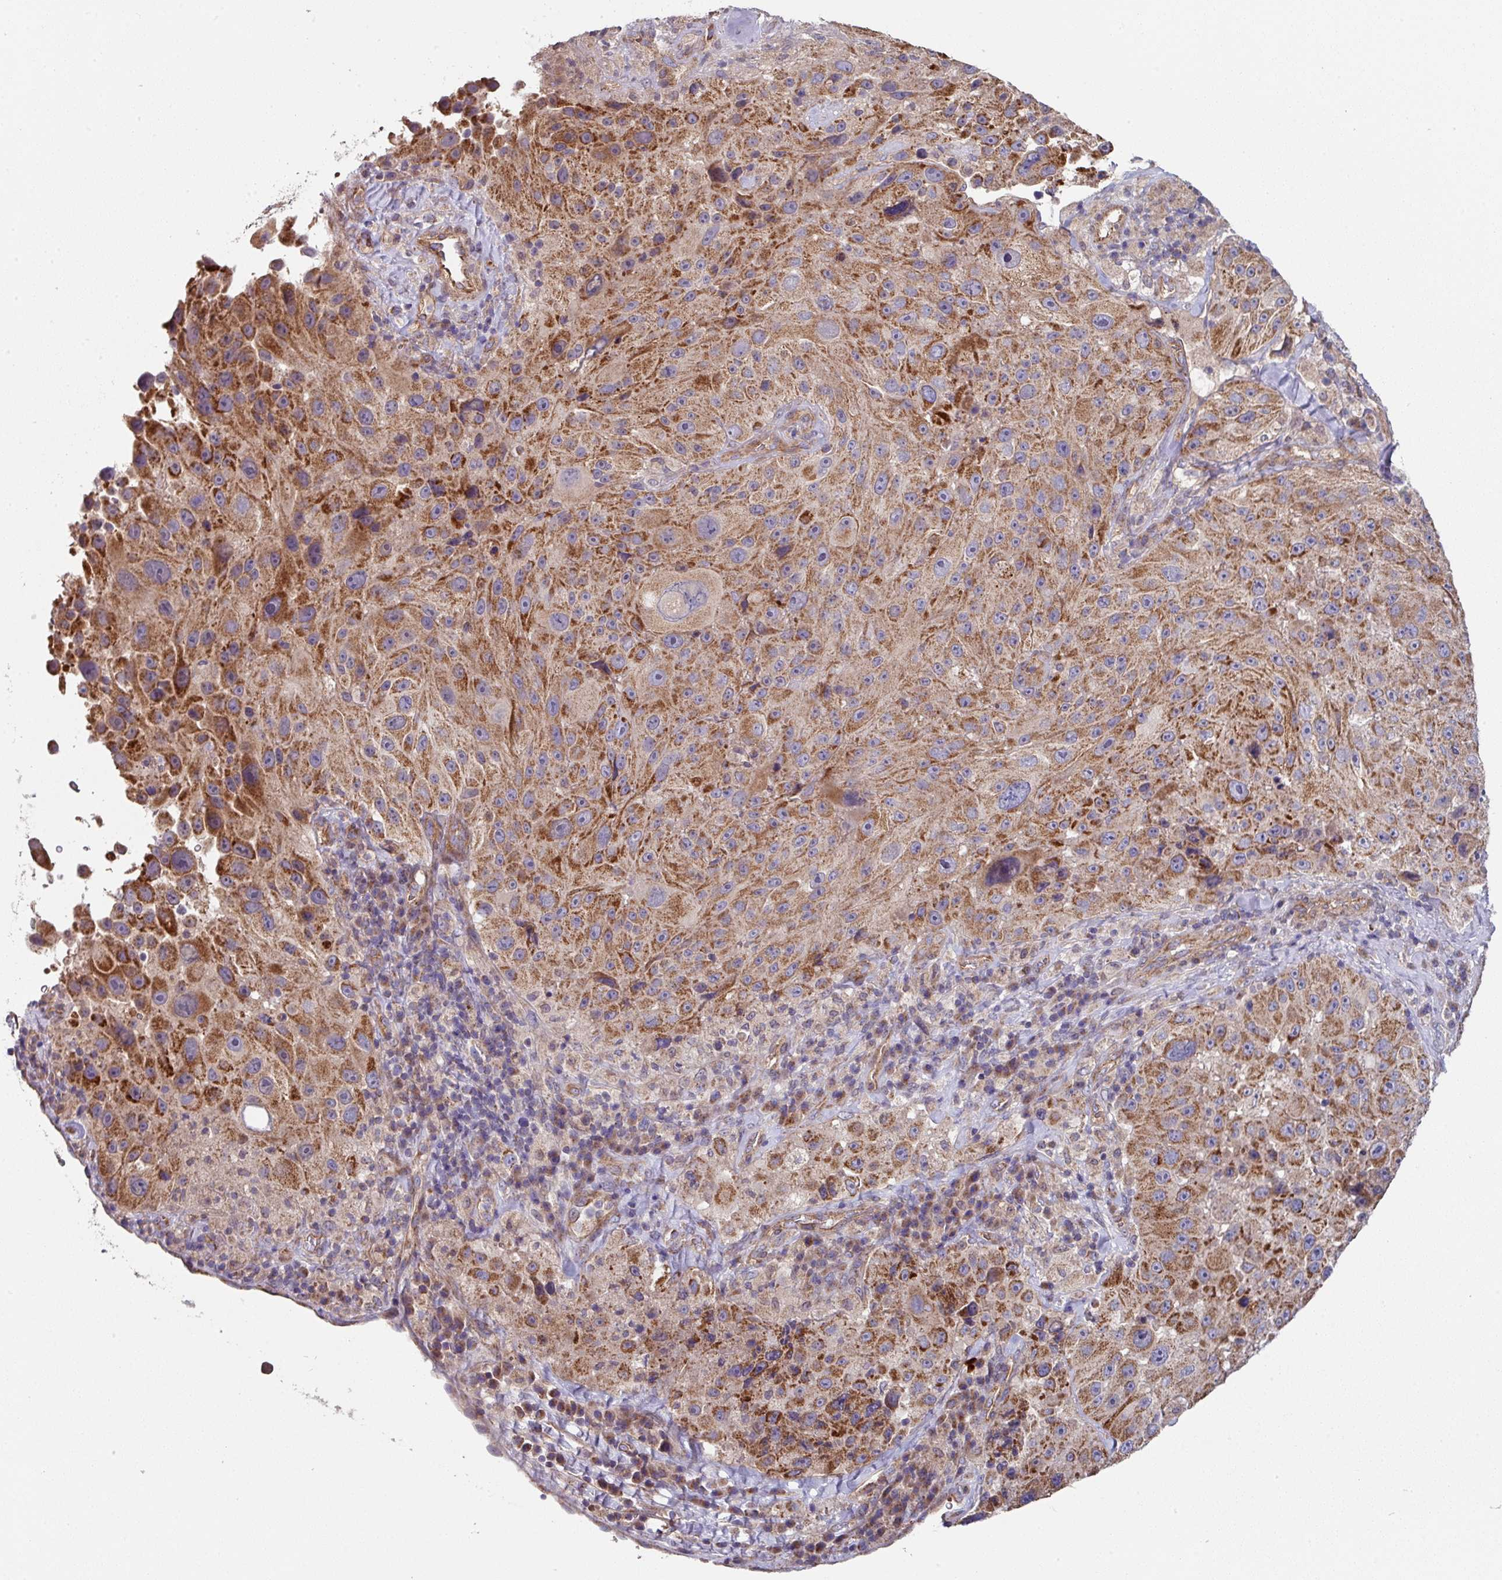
{"staining": {"intensity": "moderate", "quantity": ">75%", "location": "cytoplasmic/membranous"}, "tissue": "melanoma", "cell_type": "Tumor cells", "image_type": "cancer", "snomed": [{"axis": "morphology", "description": "Malignant melanoma, Metastatic site"}, {"axis": "topography", "description": "Lymph node"}], "caption": "IHC micrograph of neoplastic tissue: malignant melanoma (metastatic site) stained using IHC shows medium levels of moderate protein expression localized specifically in the cytoplasmic/membranous of tumor cells, appearing as a cytoplasmic/membranous brown color.", "gene": "DCAF12L2", "patient": {"sex": "male", "age": 62}}